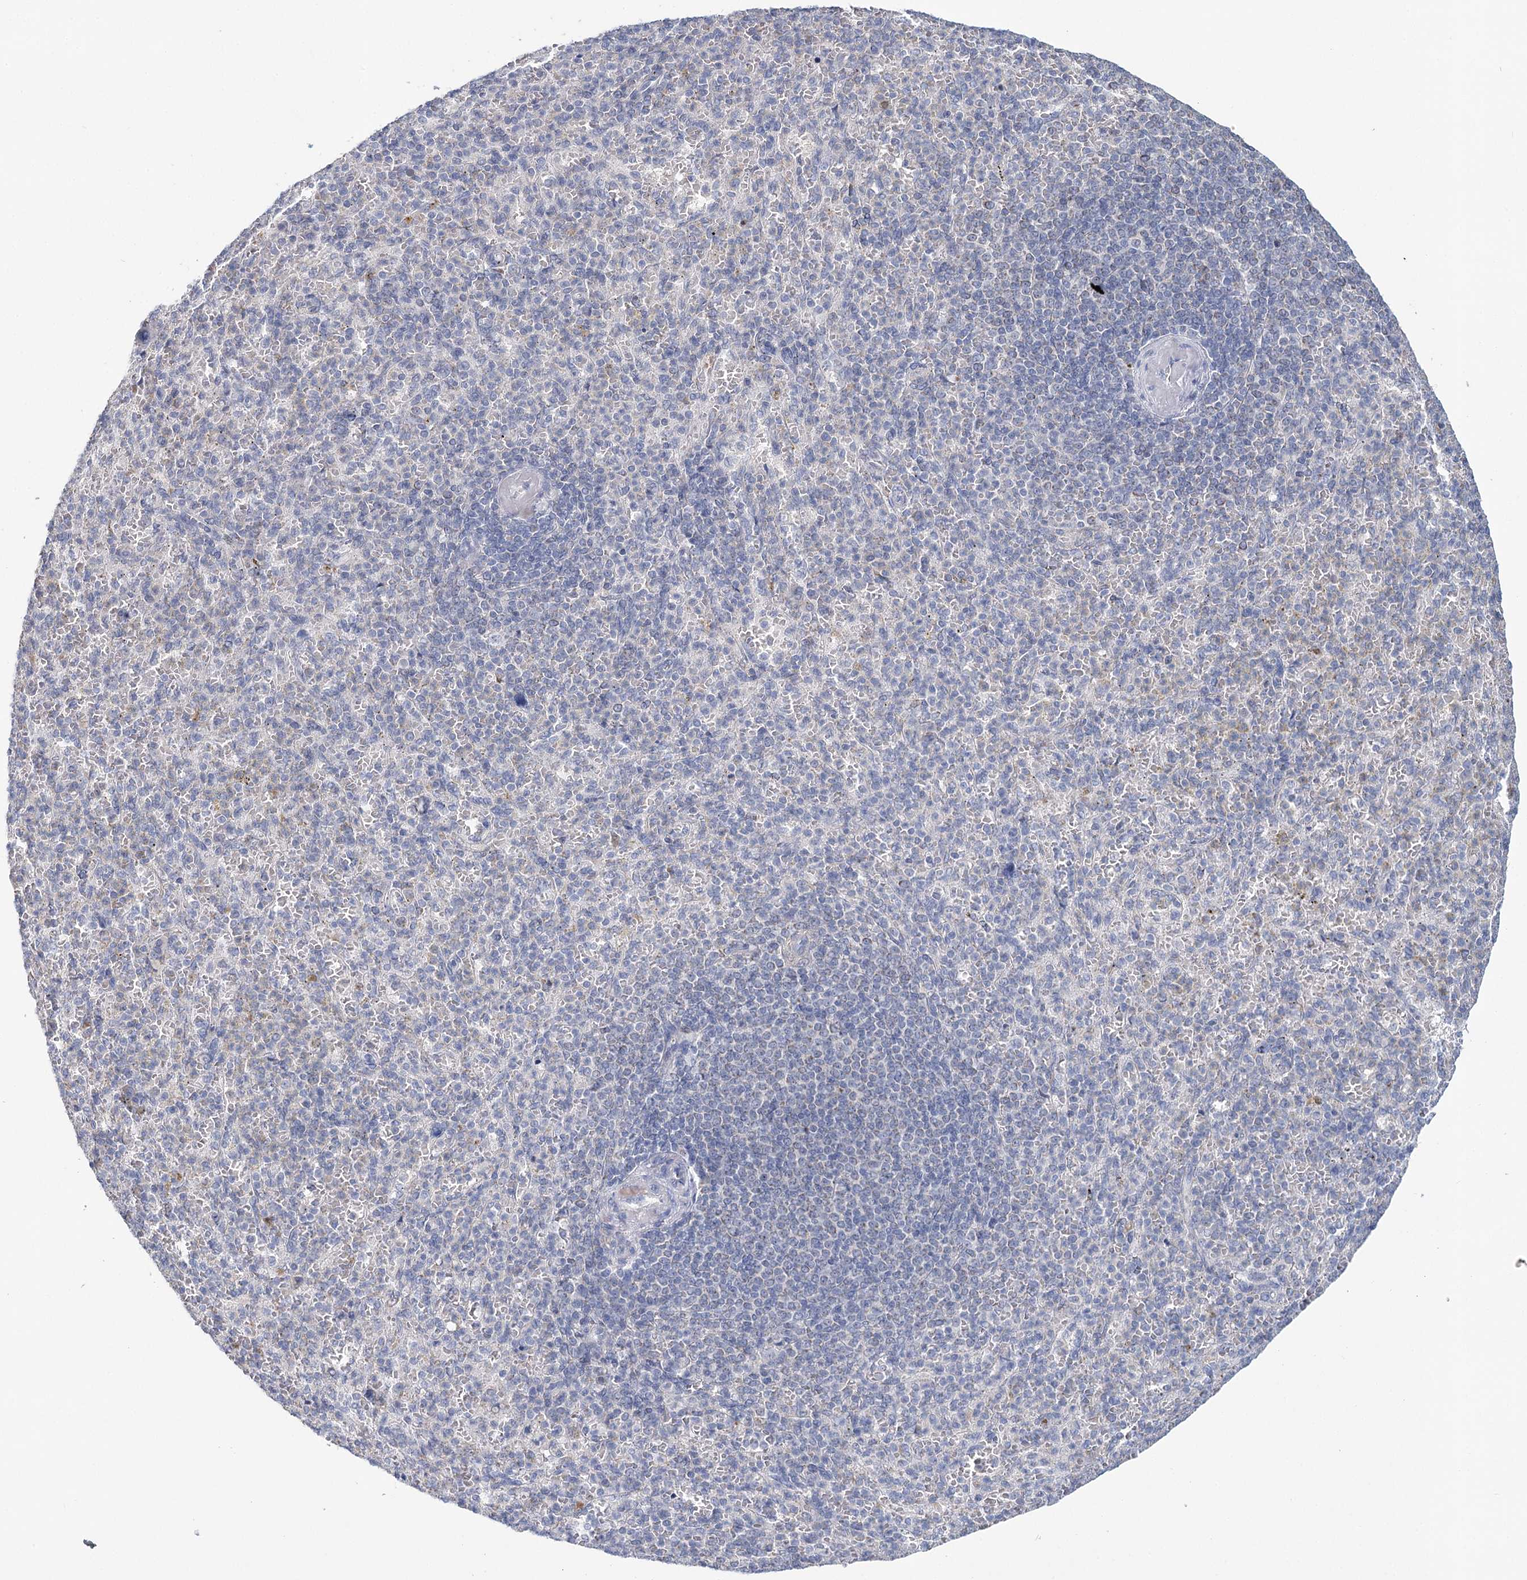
{"staining": {"intensity": "negative", "quantity": "none", "location": "none"}, "tissue": "spleen", "cell_type": "Cells in red pulp", "image_type": "normal", "snomed": [{"axis": "morphology", "description": "Normal tissue, NOS"}, {"axis": "topography", "description": "Spleen"}], "caption": "An immunohistochemistry photomicrograph of normal spleen is shown. There is no staining in cells in red pulp of spleen.", "gene": "ARHGAP44", "patient": {"sex": "female", "age": 74}}